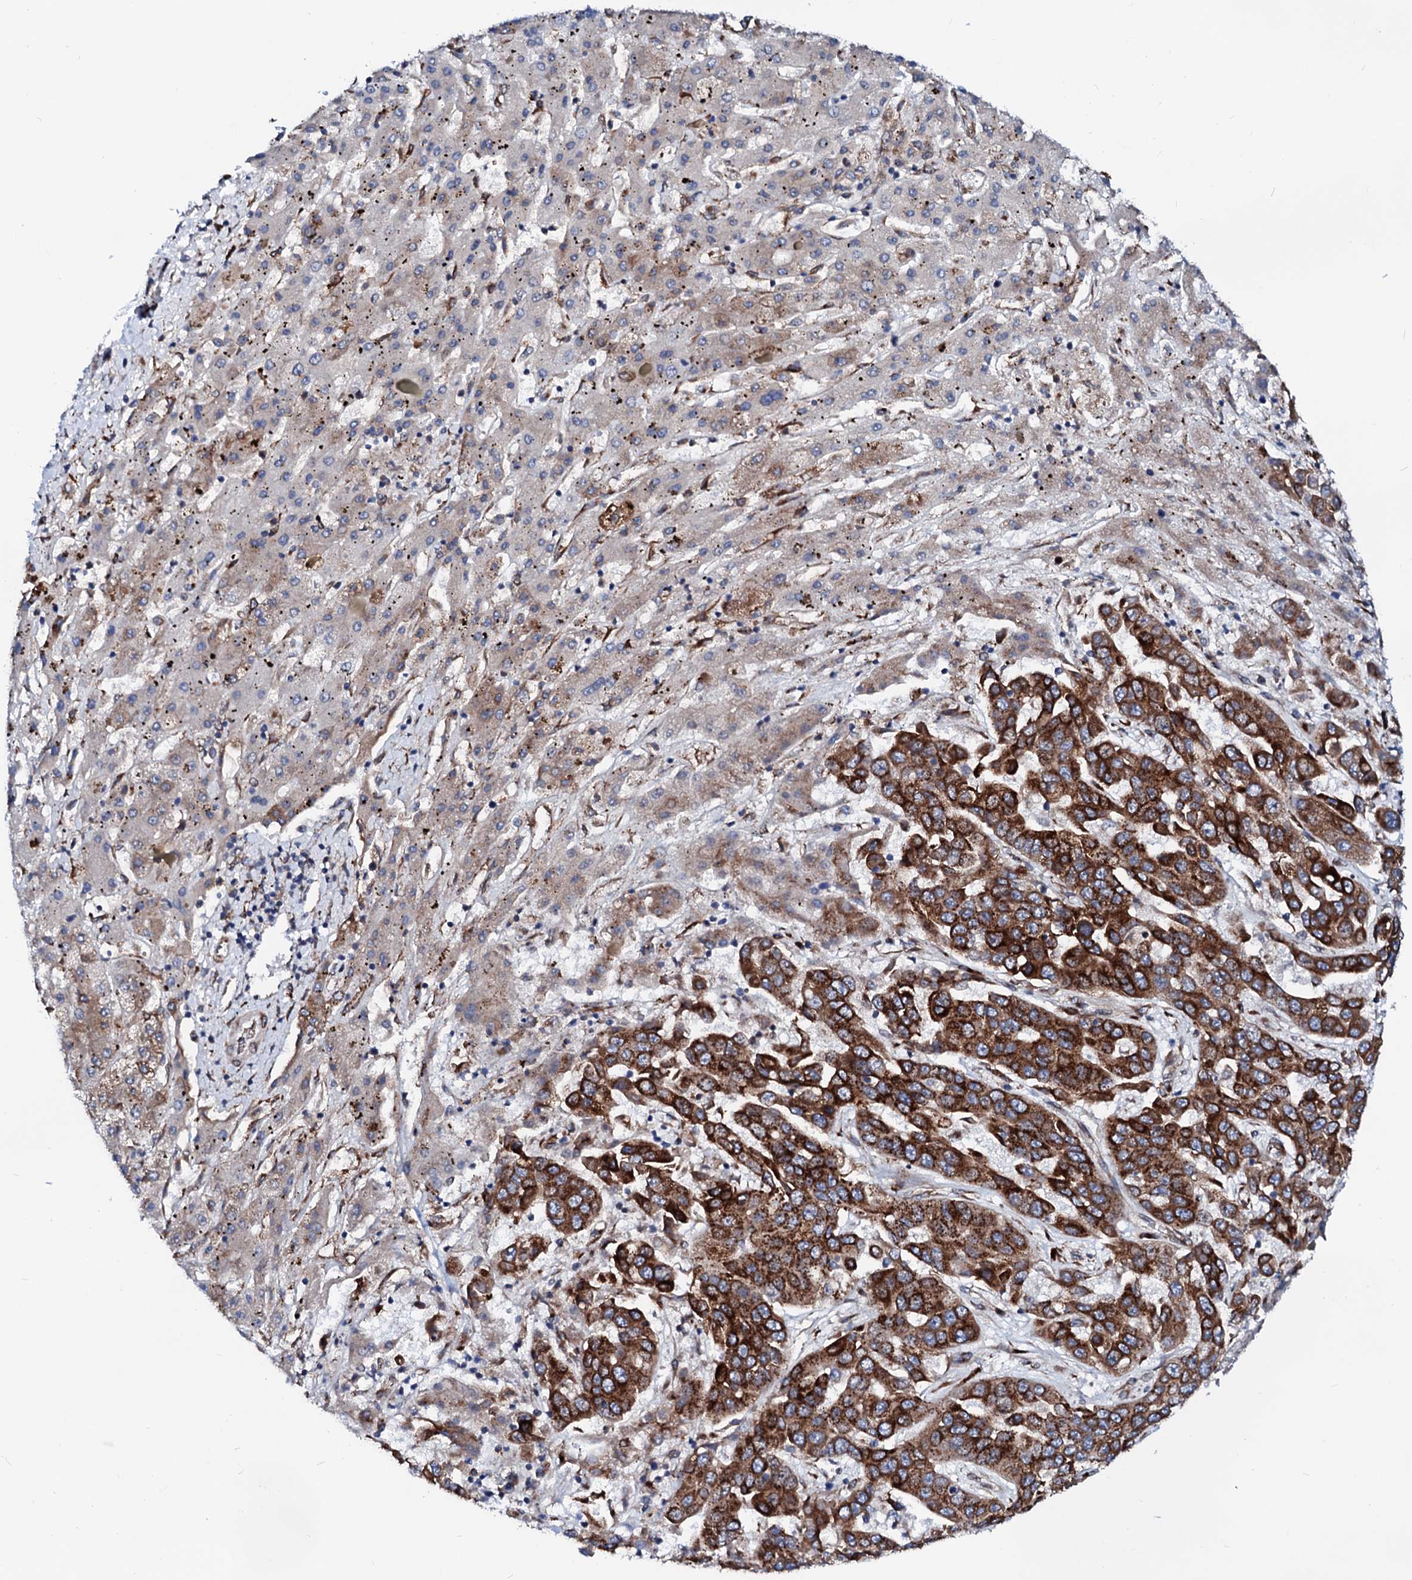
{"staining": {"intensity": "strong", "quantity": ">75%", "location": "cytoplasmic/membranous"}, "tissue": "liver cancer", "cell_type": "Tumor cells", "image_type": "cancer", "snomed": [{"axis": "morphology", "description": "Cholangiocarcinoma"}, {"axis": "topography", "description": "Liver"}], "caption": "Cholangiocarcinoma (liver) stained with a protein marker exhibits strong staining in tumor cells.", "gene": "TMCO3", "patient": {"sex": "female", "age": 52}}